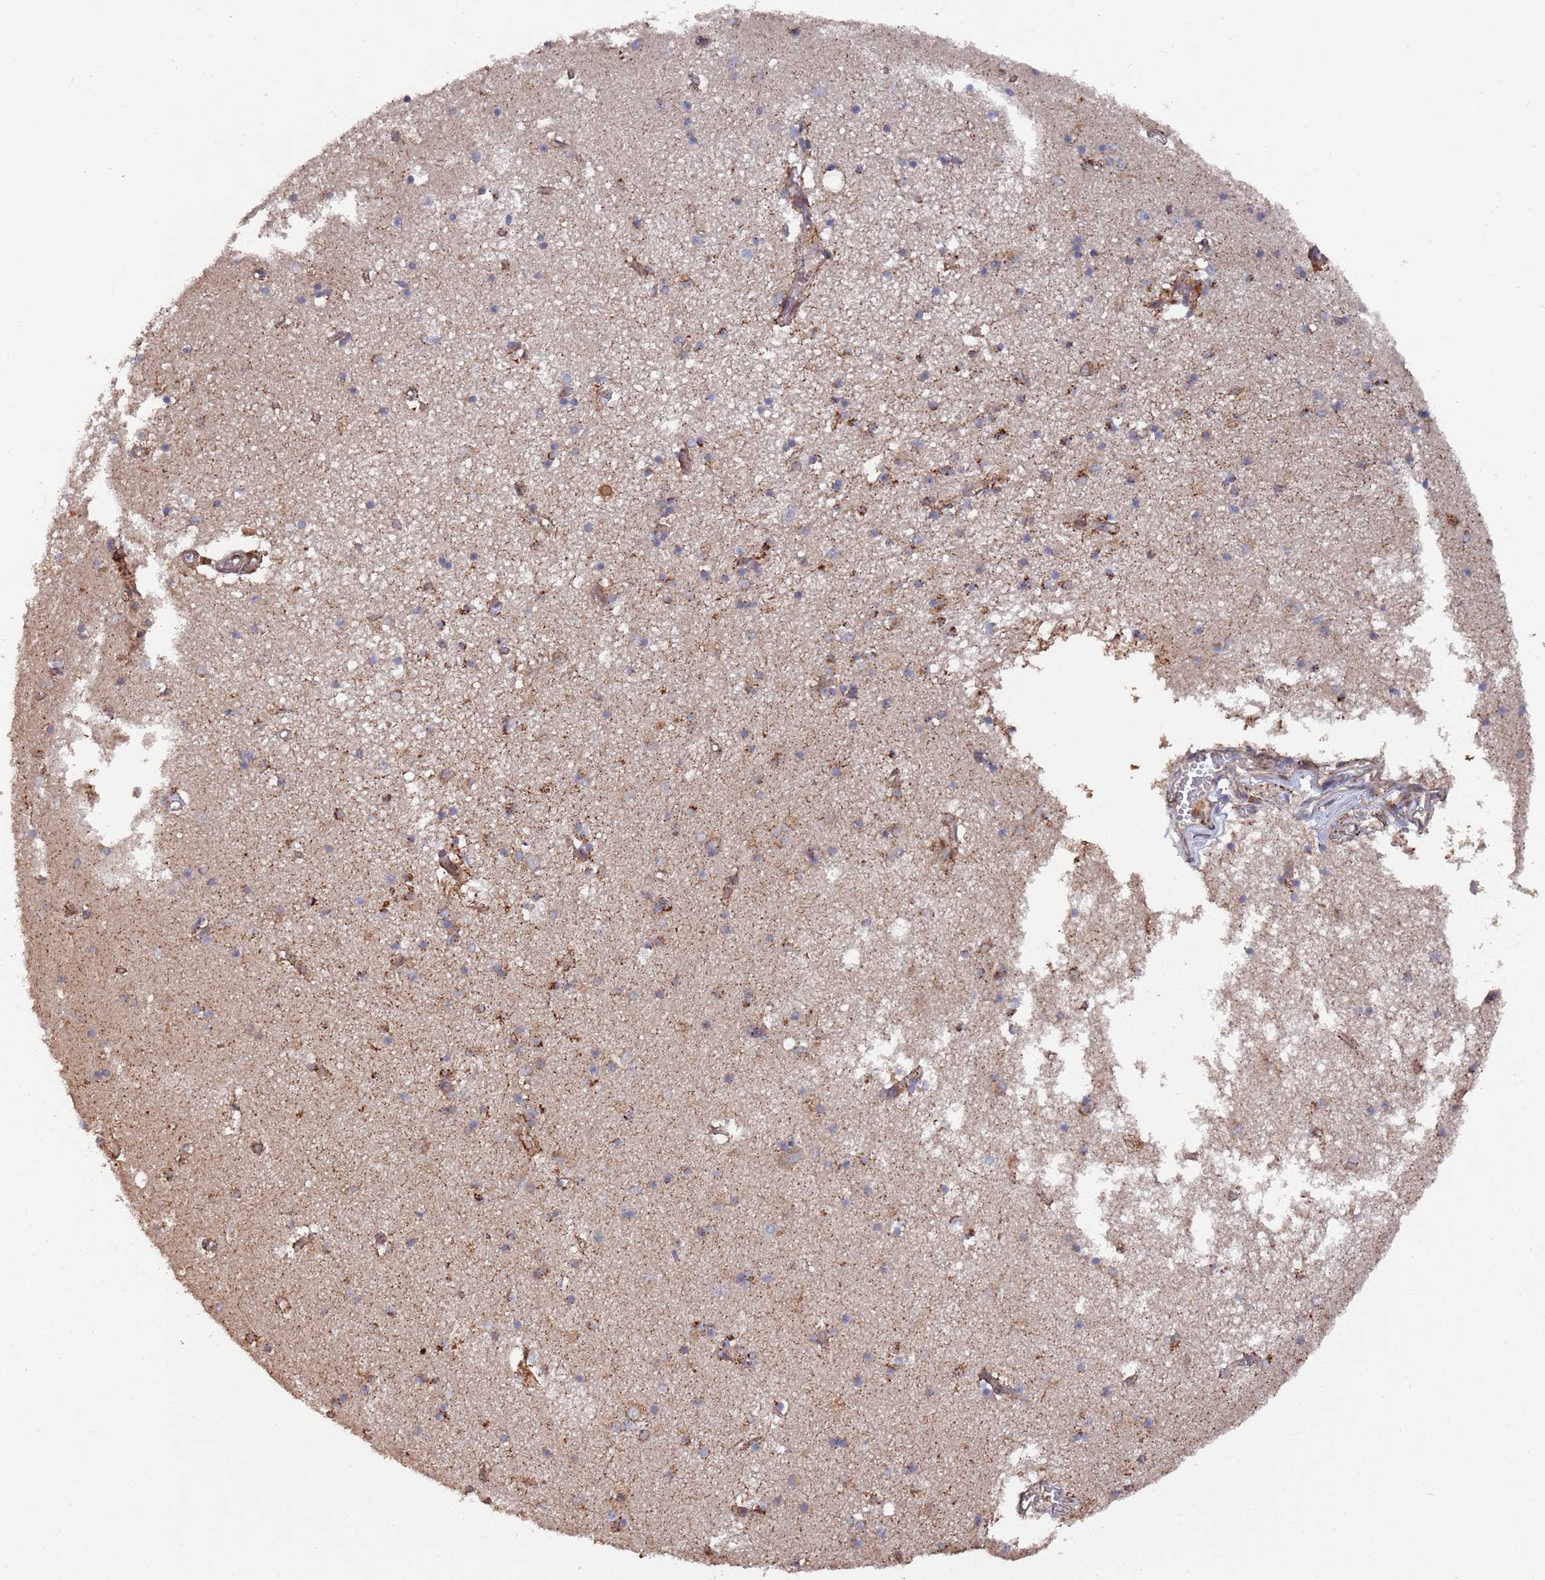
{"staining": {"intensity": "moderate", "quantity": "<25%", "location": "cytoplasmic/membranous"}, "tissue": "hippocampus", "cell_type": "Glial cells", "image_type": "normal", "snomed": [{"axis": "morphology", "description": "Normal tissue, NOS"}, {"axis": "topography", "description": "Hippocampus"}], "caption": "Immunohistochemical staining of benign hippocampus exhibits low levels of moderate cytoplasmic/membranous staining in approximately <25% of glial cells. The protein of interest is shown in brown color, while the nuclei are stained blue.", "gene": "LACC1", "patient": {"sex": "male", "age": 70}}